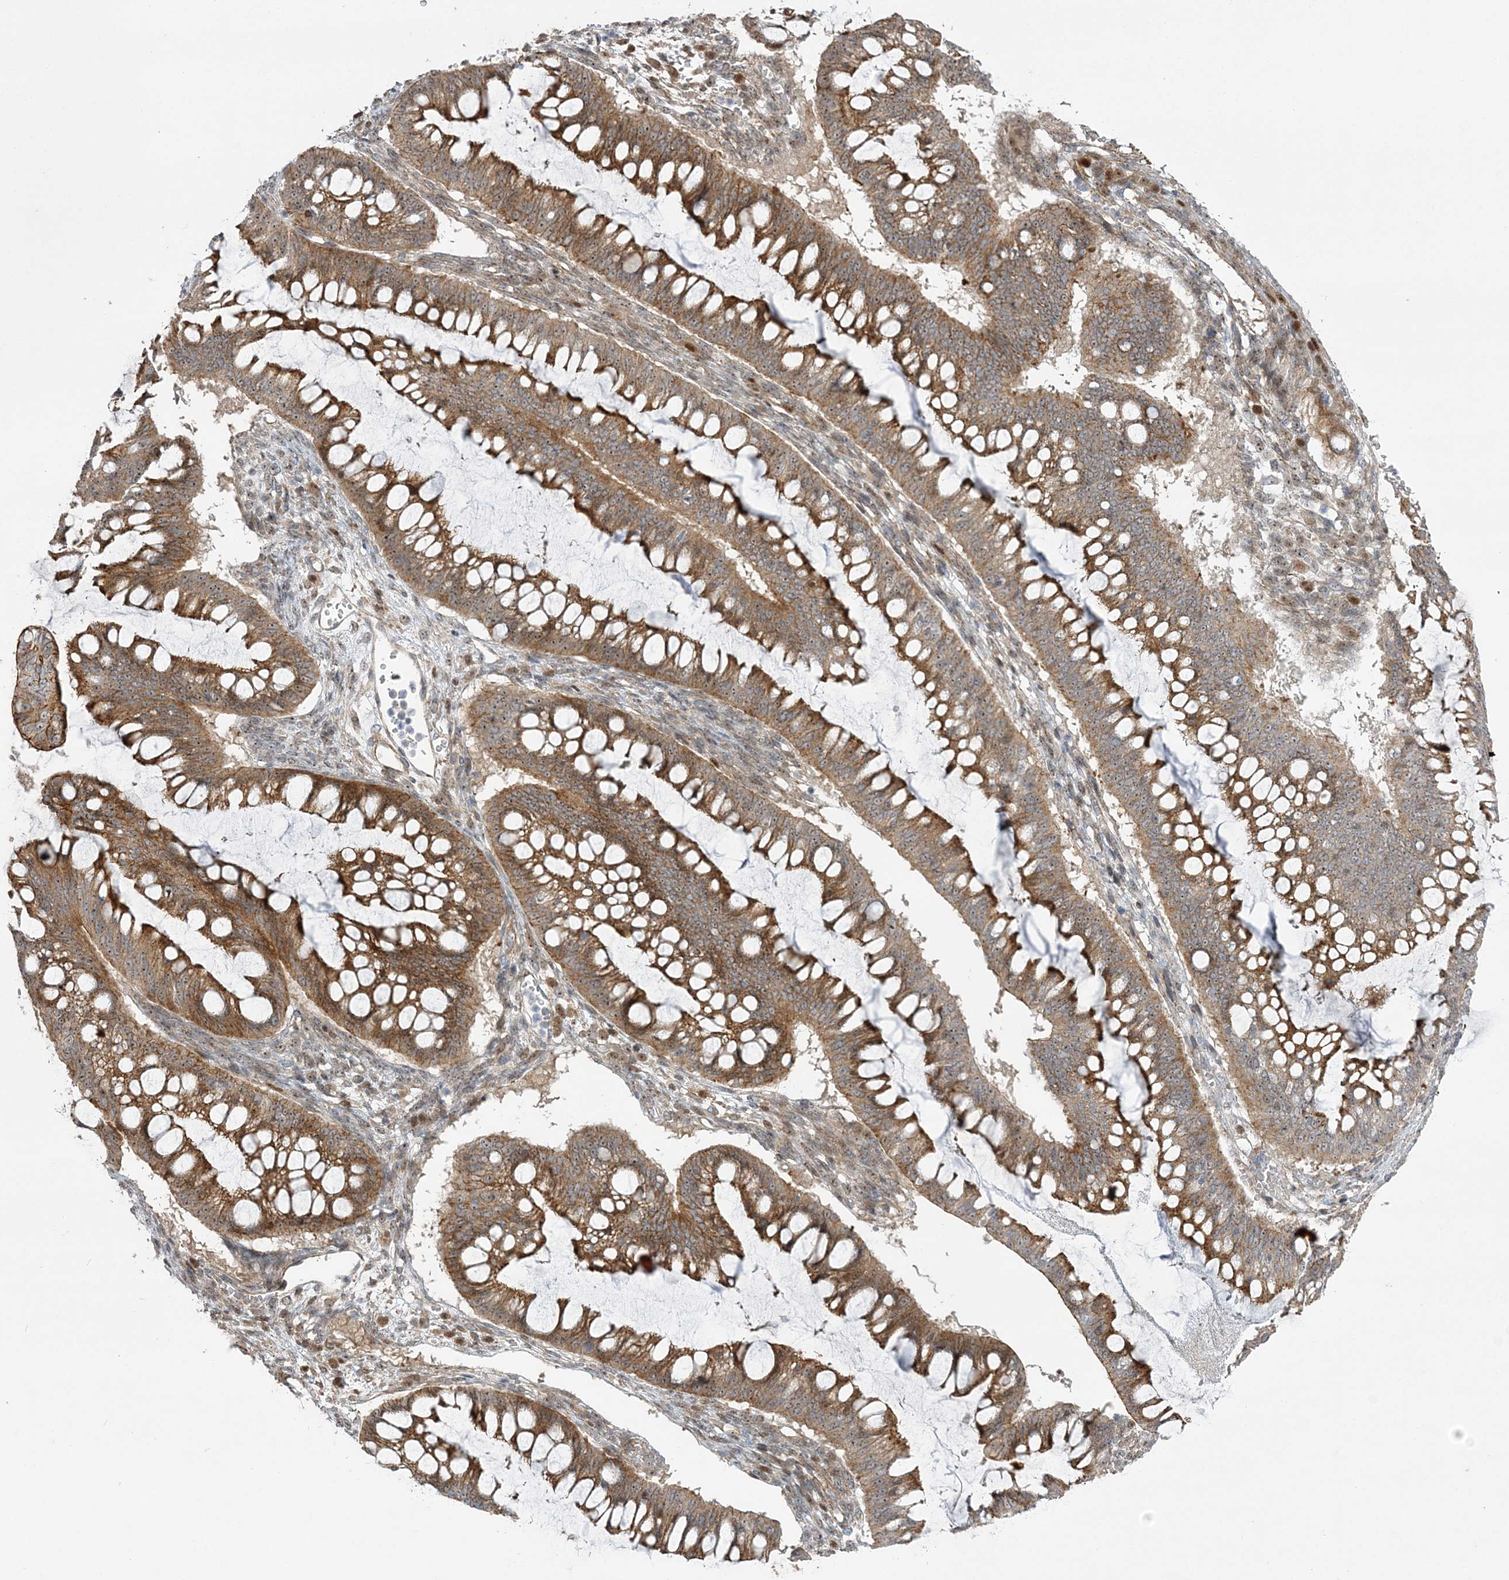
{"staining": {"intensity": "moderate", "quantity": ">75%", "location": "cytoplasmic/membranous,nuclear"}, "tissue": "ovarian cancer", "cell_type": "Tumor cells", "image_type": "cancer", "snomed": [{"axis": "morphology", "description": "Cystadenocarcinoma, mucinous, NOS"}, {"axis": "topography", "description": "Ovary"}], "caption": "Immunohistochemical staining of ovarian cancer (mucinous cystadenocarcinoma) shows medium levels of moderate cytoplasmic/membranous and nuclear staining in about >75% of tumor cells. The staining was performed using DAB (3,3'-diaminobenzidine), with brown indicating positive protein expression. Nuclei are stained blue with hematoxylin.", "gene": "NPM3", "patient": {"sex": "female", "age": 73}}